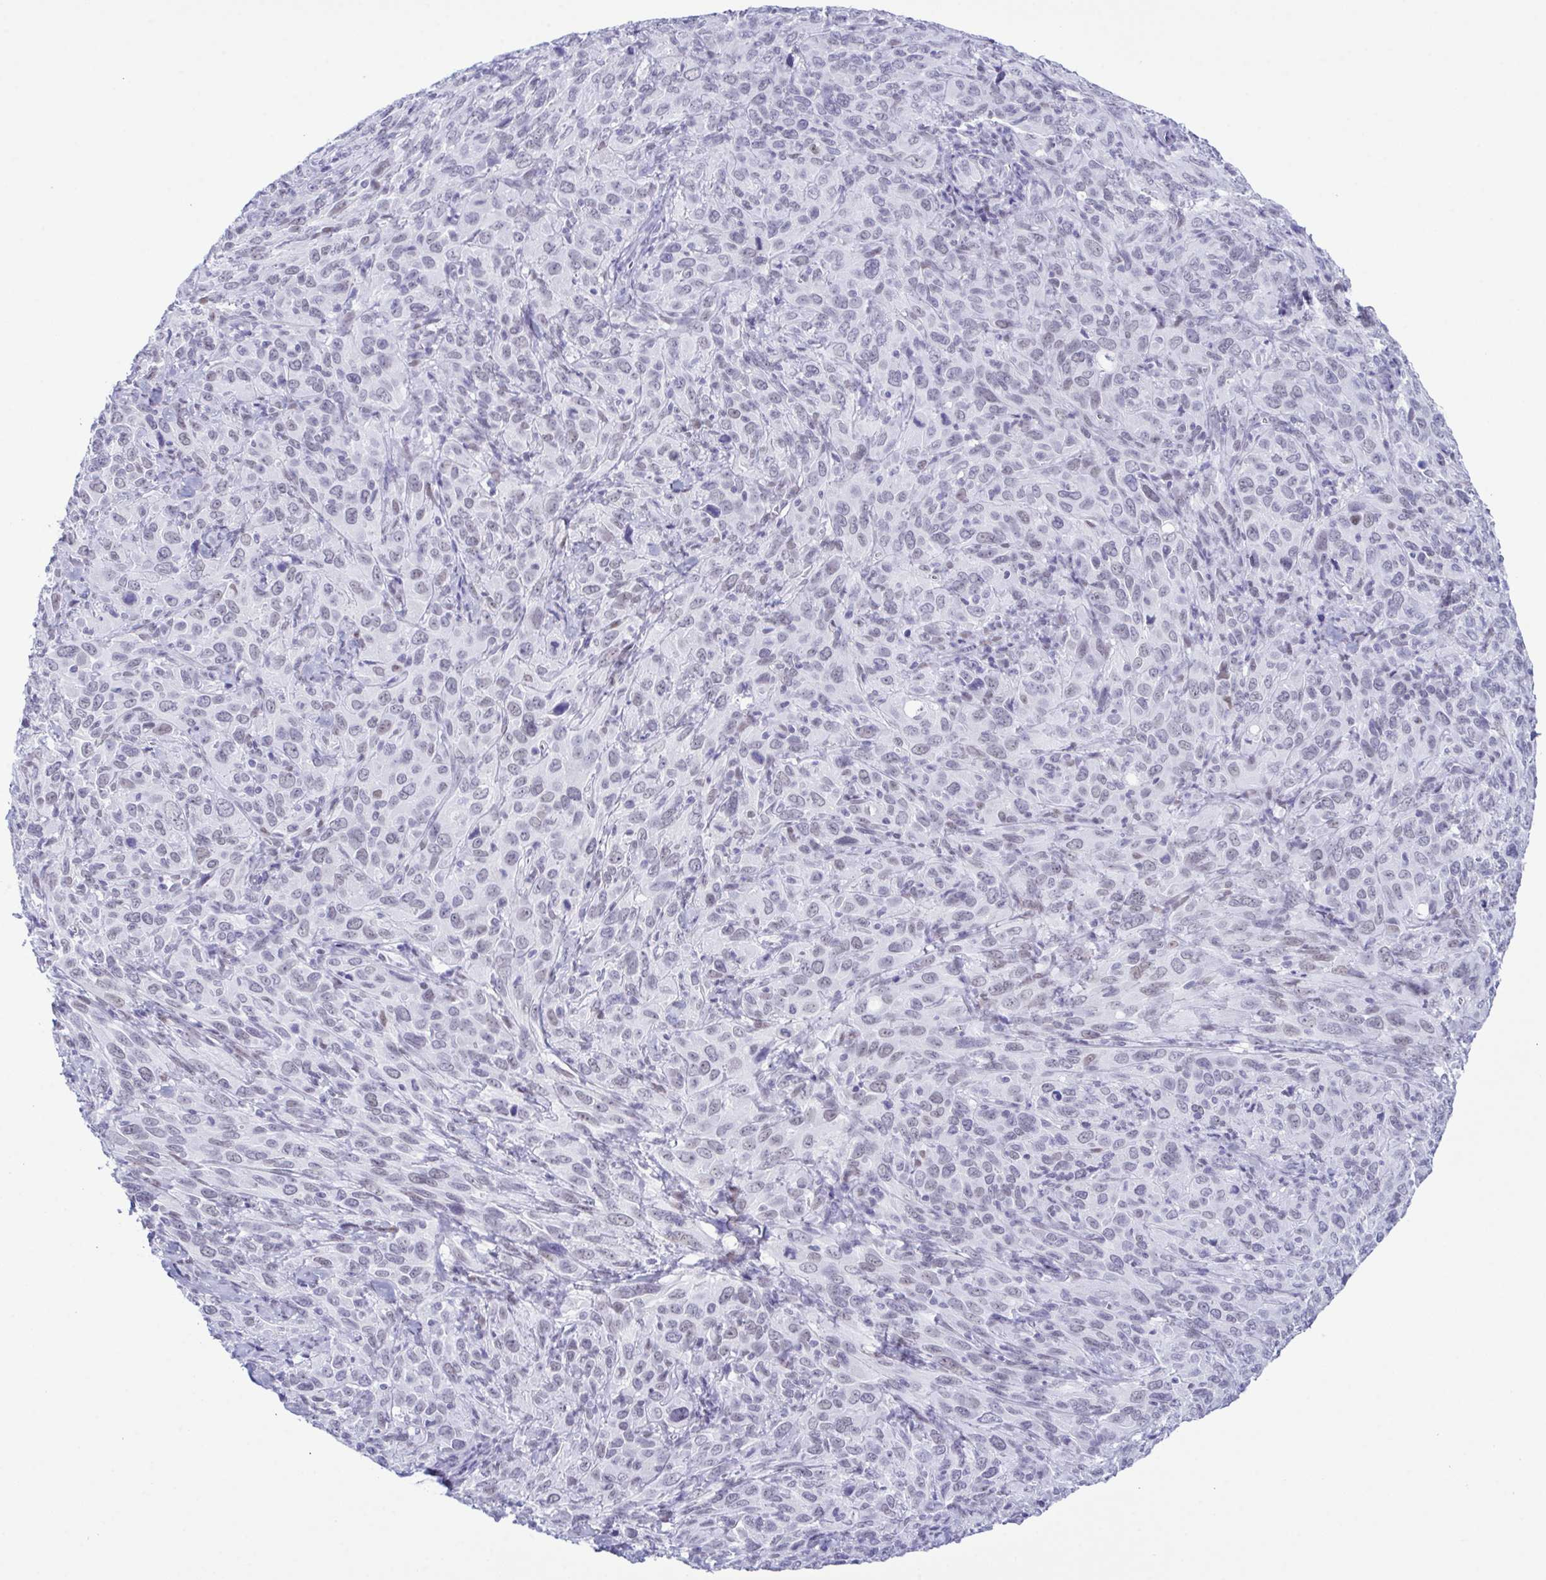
{"staining": {"intensity": "negative", "quantity": "none", "location": "none"}, "tissue": "cervical cancer", "cell_type": "Tumor cells", "image_type": "cancer", "snomed": [{"axis": "morphology", "description": "Normal tissue, NOS"}, {"axis": "morphology", "description": "Squamous cell carcinoma, NOS"}, {"axis": "topography", "description": "Cervix"}], "caption": "Micrograph shows no protein staining in tumor cells of cervical squamous cell carcinoma tissue.", "gene": "SUGP2", "patient": {"sex": "female", "age": 51}}